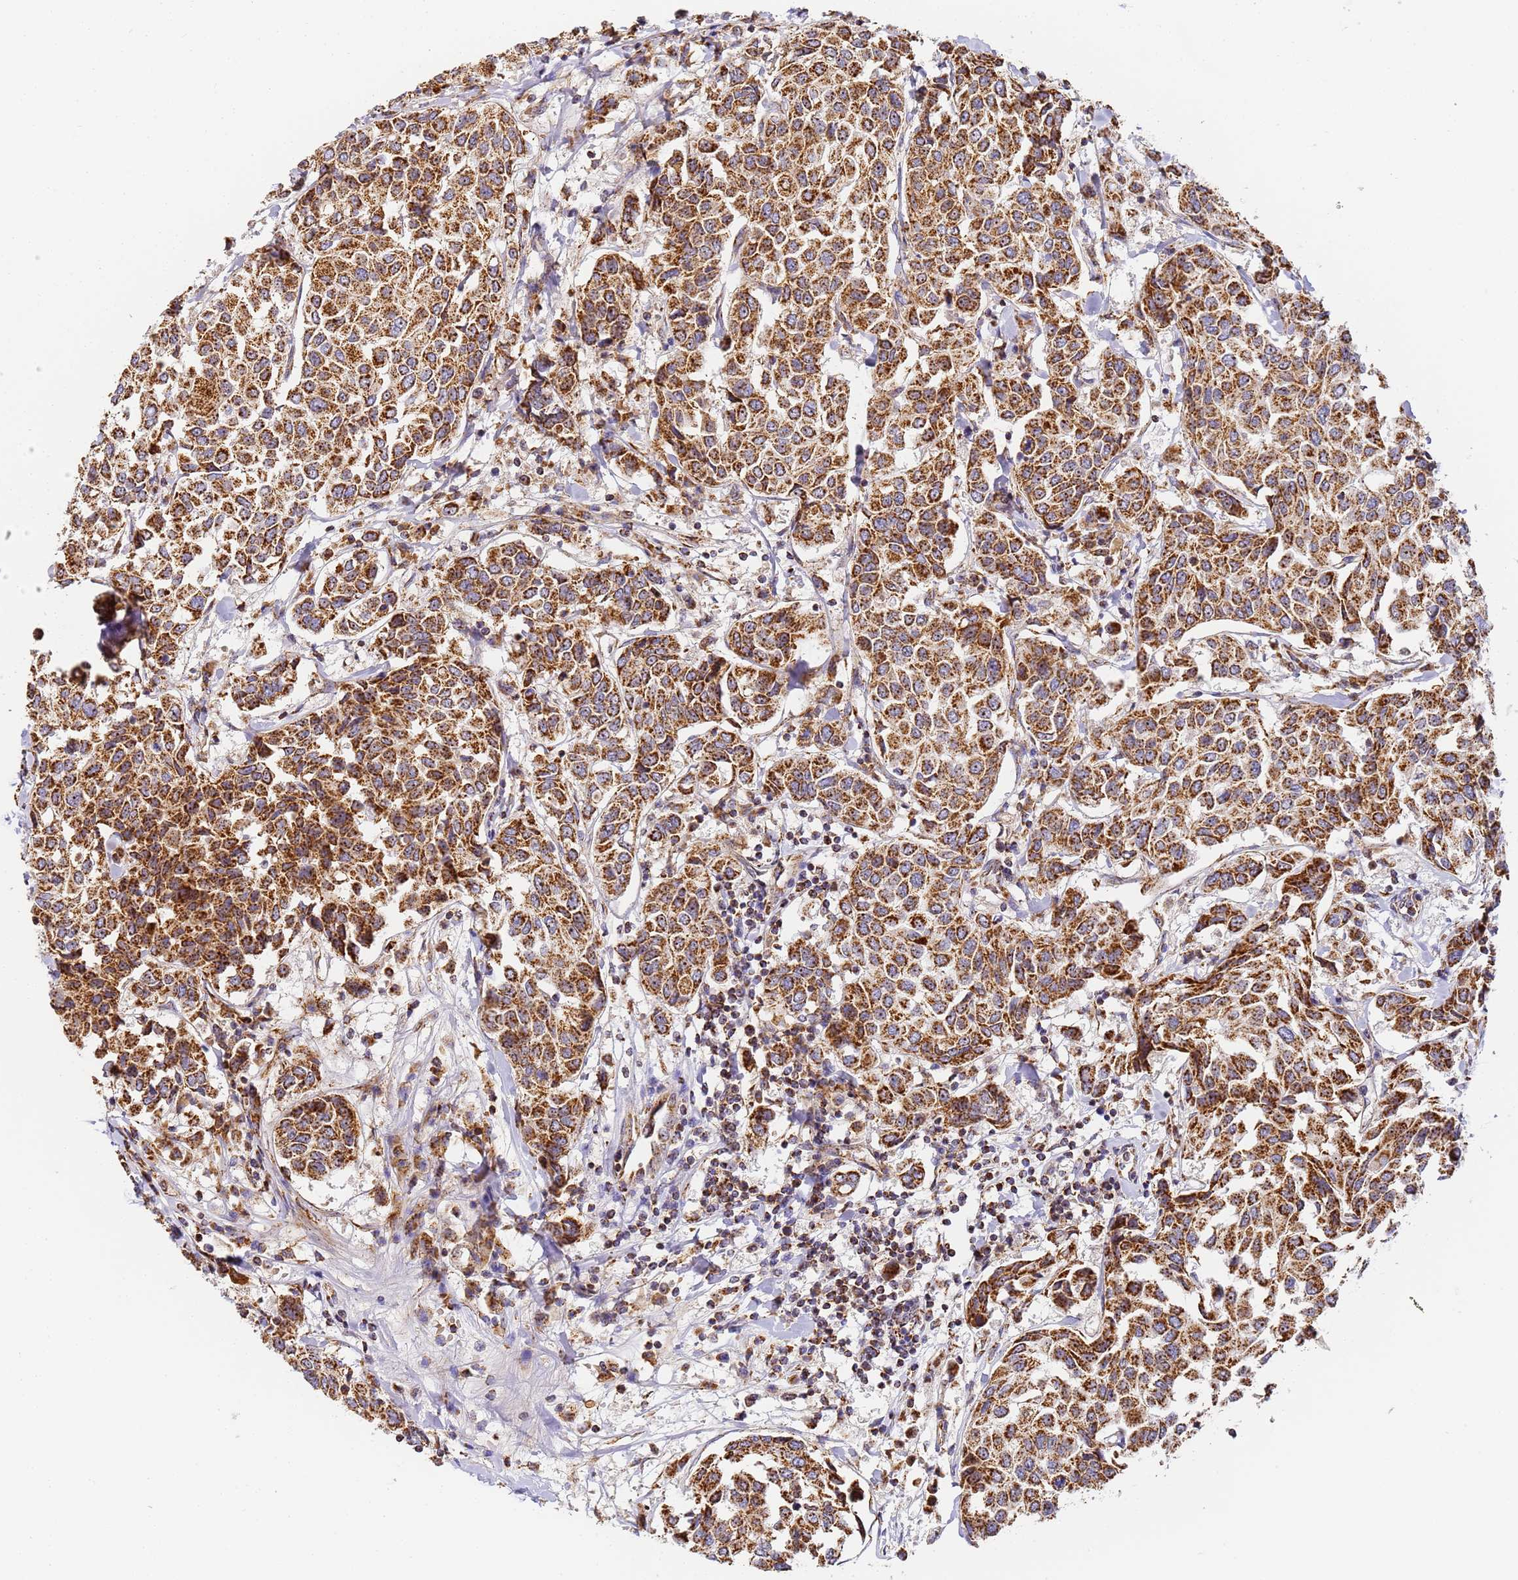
{"staining": {"intensity": "strong", "quantity": ">75%", "location": "cytoplasmic/membranous"}, "tissue": "breast cancer", "cell_type": "Tumor cells", "image_type": "cancer", "snomed": [{"axis": "morphology", "description": "Duct carcinoma"}, {"axis": "topography", "description": "Breast"}], "caption": "IHC micrograph of neoplastic tissue: human invasive ductal carcinoma (breast) stained using IHC exhibits high levels of strong protein expression localized specifically in the cytoplasmic/membranous of tumor cells, appearing as a cytoplasmic/membranous brown color.", "gene": "FRG2C", "patient": {"sex": "female", "age": 55}}